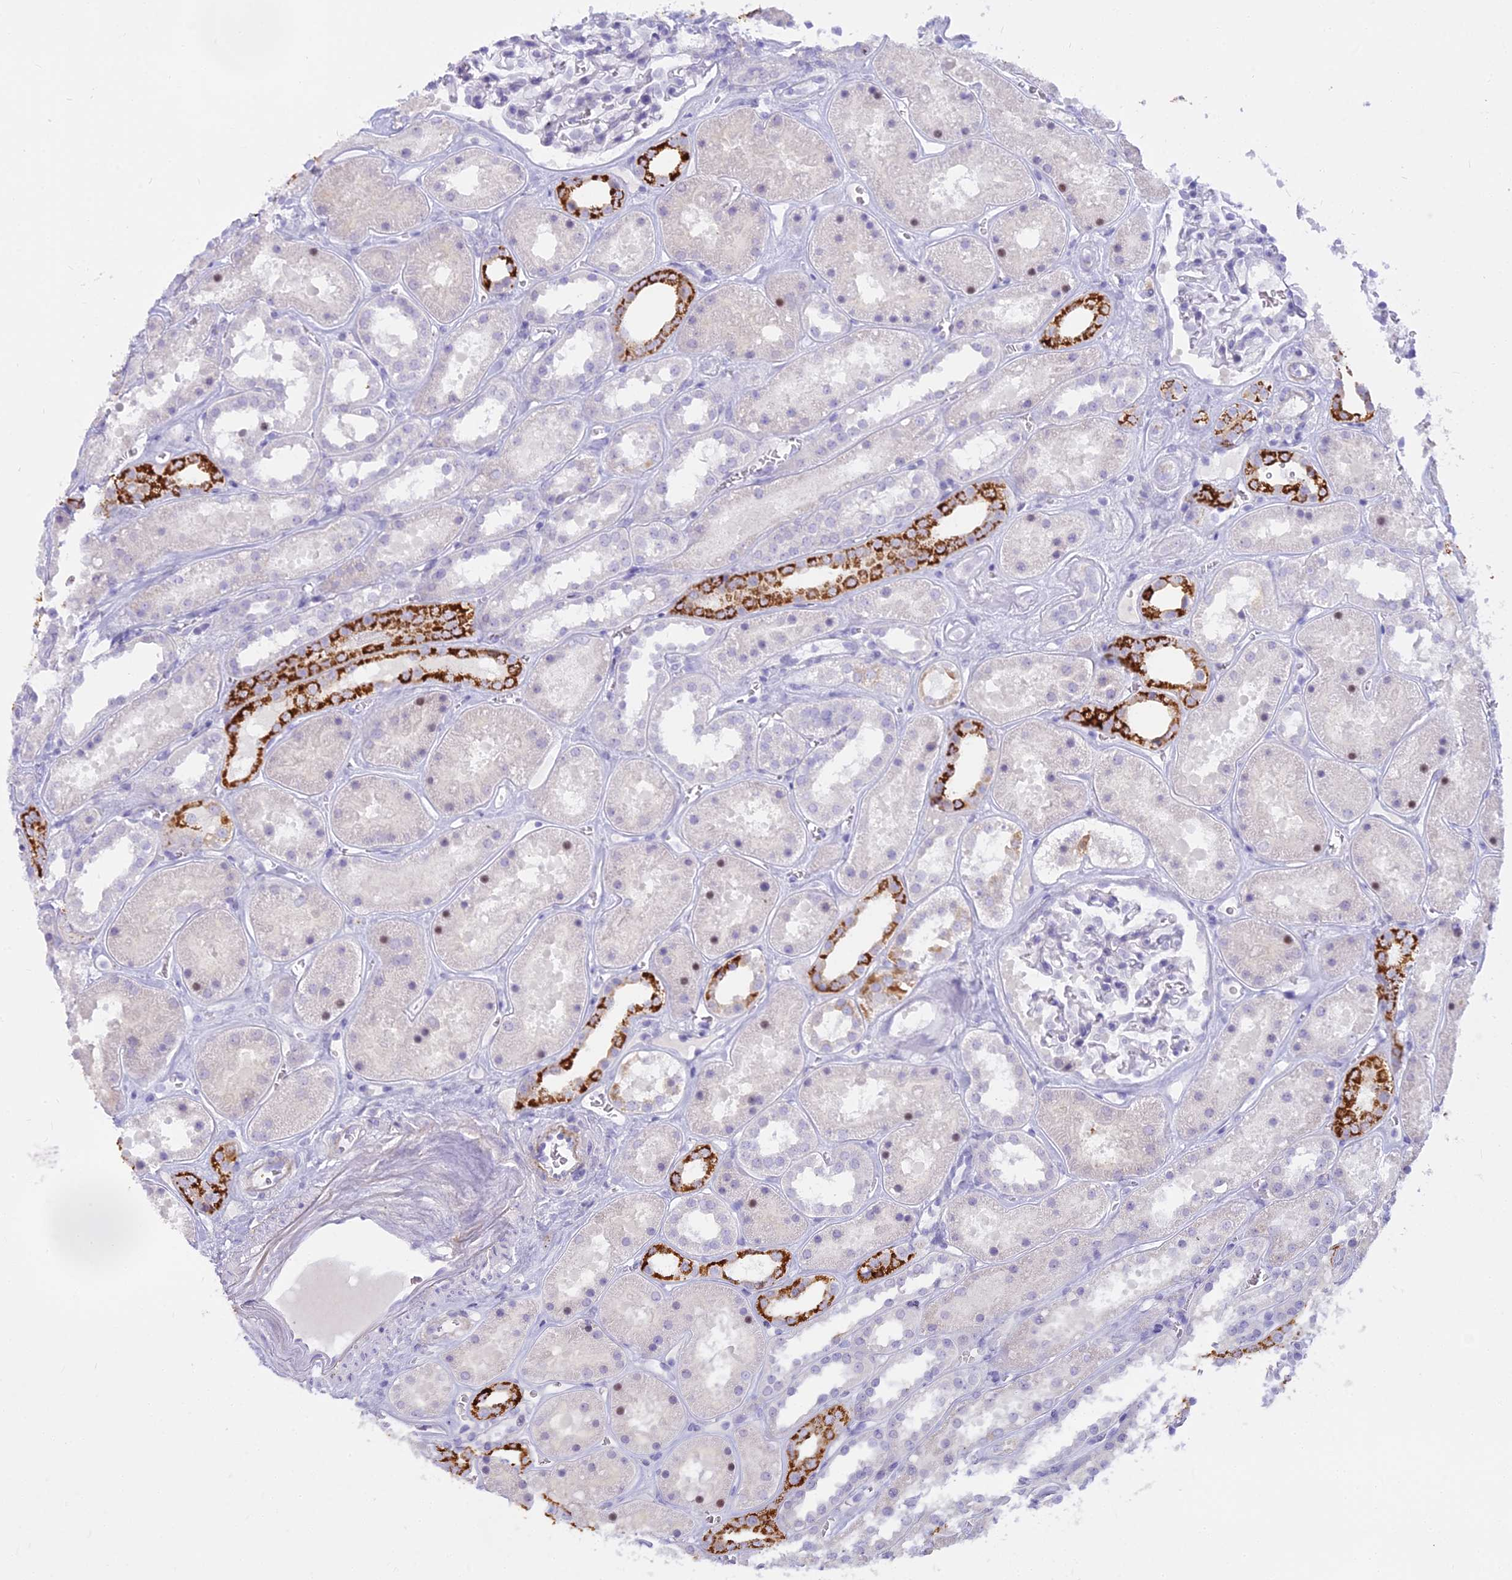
{"staining": {"intensity": "negative", "quantity": "none", "location": "none"}, "tissue": "kidney", "cell_type": "Cells in glomeruli", "image_type": "normal", "snomed": [{"axis": "morphology", "description": "Normal tissue, NOS"}, {"axis": "topography", "description": "Kidney"}], "caption": "Immunohistochemistry micrograph of unremarkable human kidney stained for a protein (brown), which exhibits no expression in cells in glomeruli.", "gene": "OSTN", "patient": {"sex": "female", "age": 41}}